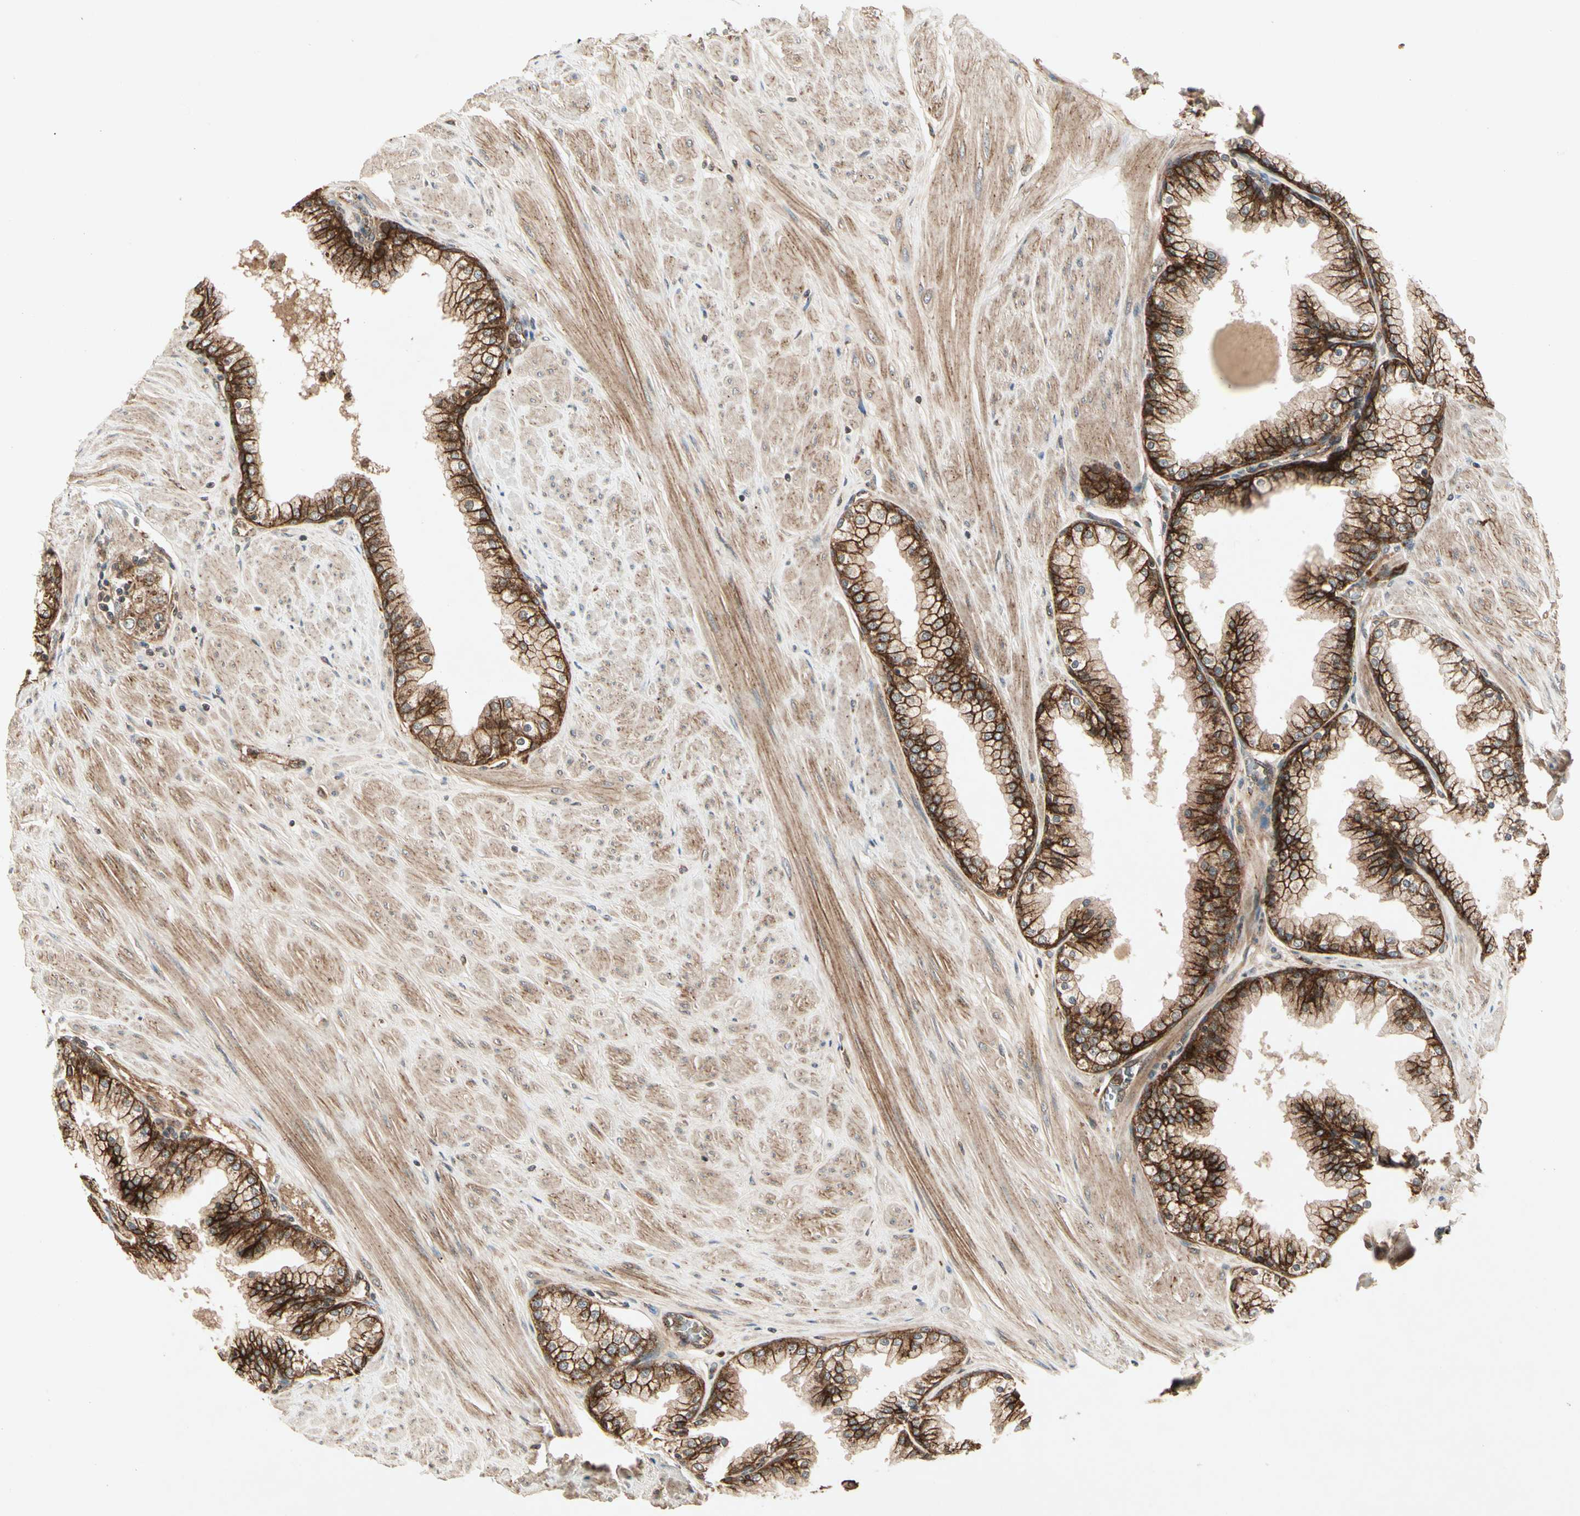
{"staining": {"intensity": "strong", "quantity": ">75%", "location": "cytoplasmic/membranous"}, "tissue": "prostate", "cell_type": "Glandular cells", "image_type": "normal", "snomed": [{"axis": "morphology", "description": "Normal tissue, NOS"}, {"axis": "topography", "description": "Prostate"}], "caption": "Strong cytoplasmic/membranous positivity is identified in approximately >75% of glandular cells in benign prostate.", "gene": "FLOT1", "patient": {"sex": "male", "age": 51}}